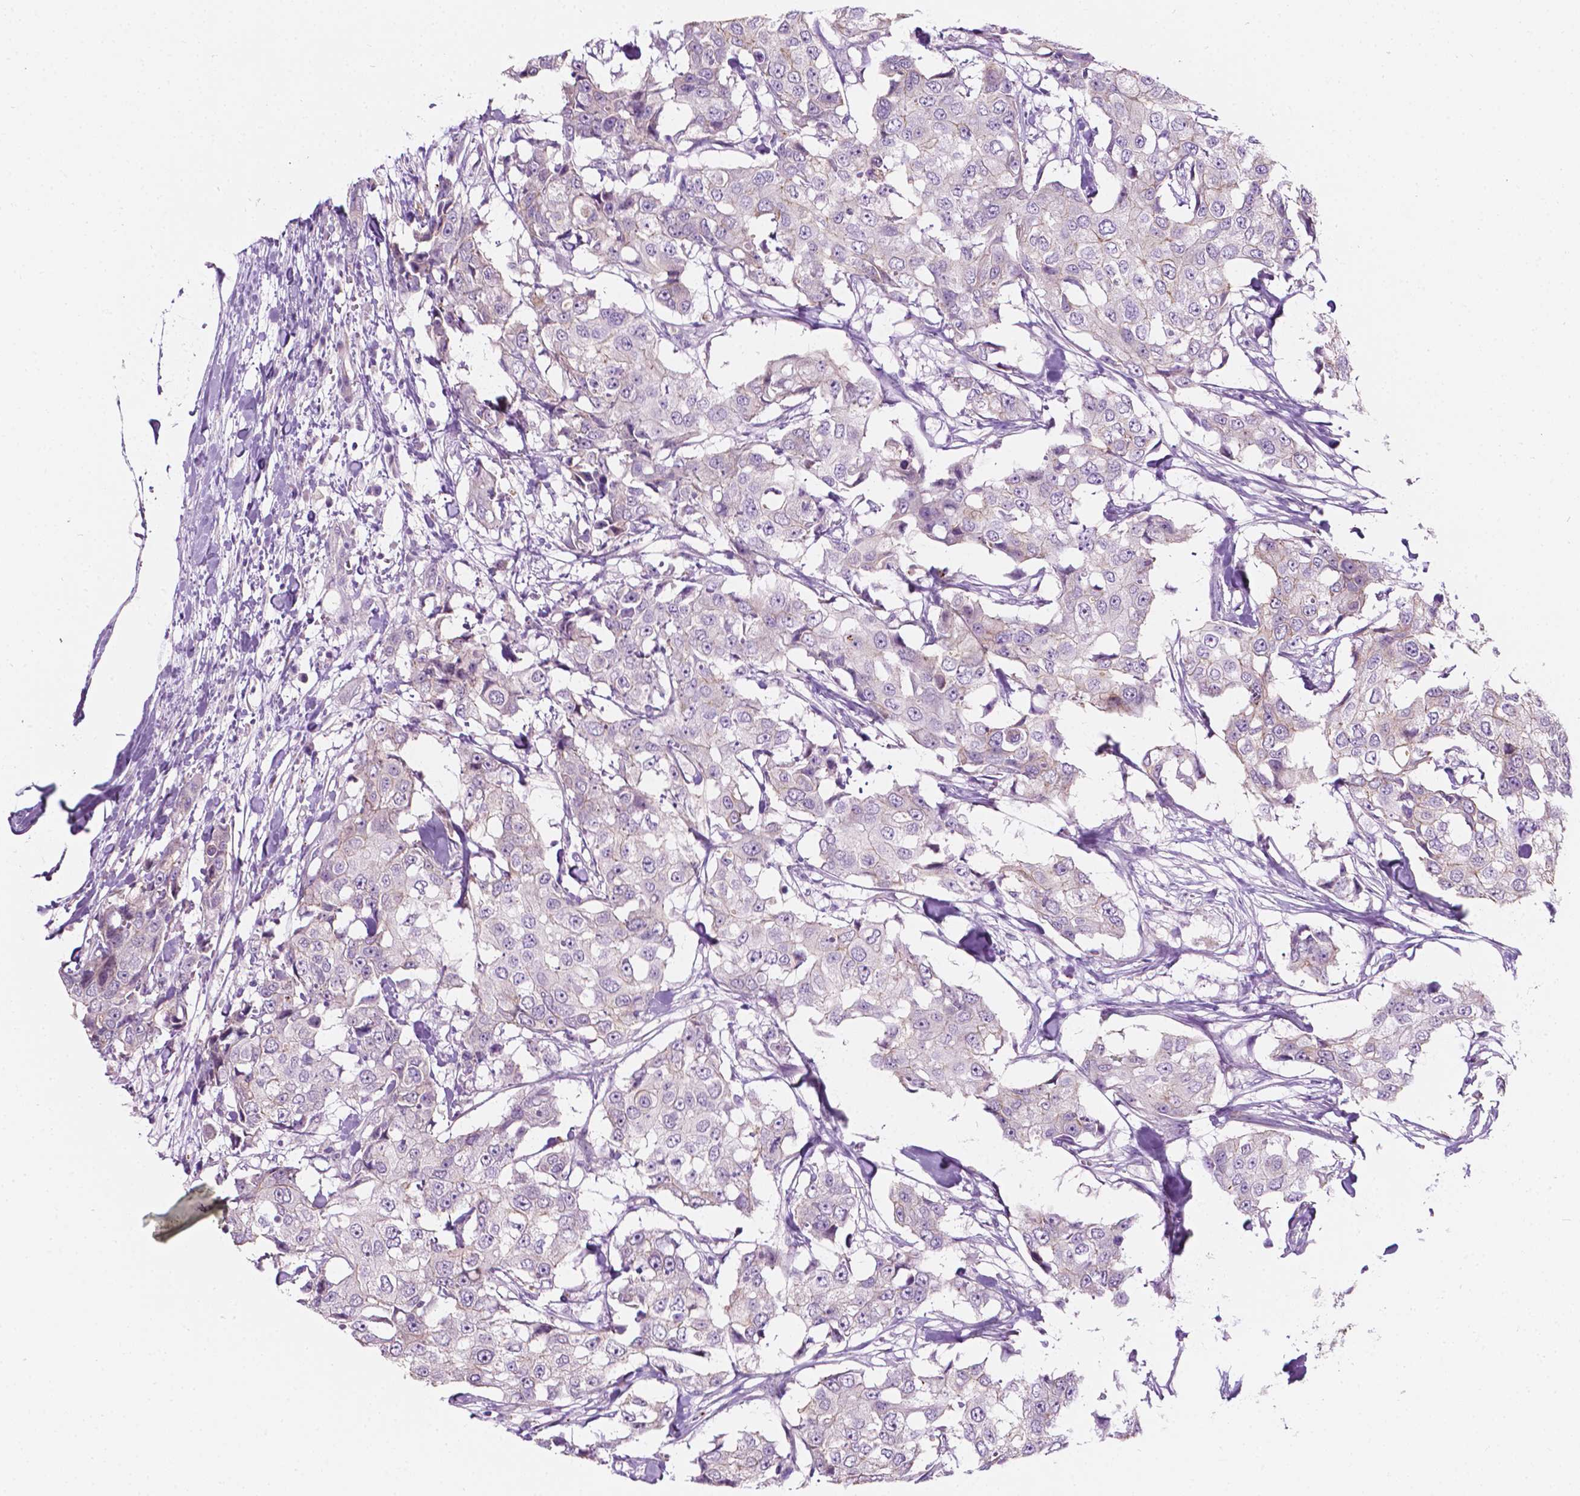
{"staining": {"intensity": "weak", "quantity": "<25%", "location": "cytoplasmic/membranous"}, "tissue": "breast cancer", "cell_type": "Tumor cells", "image_type": "cancer", "snomed": [{"axis": "morphology", "description": "Duct carcinoma"}, {"axis": "topography", "description": "Breast"}], "caption": "The micrograph exhibits no staining of tumor cells in breast infiltrating ductal carcinoma.", "gene": "NOS1AP", "patient": {"sex": "female", "age": 27}}